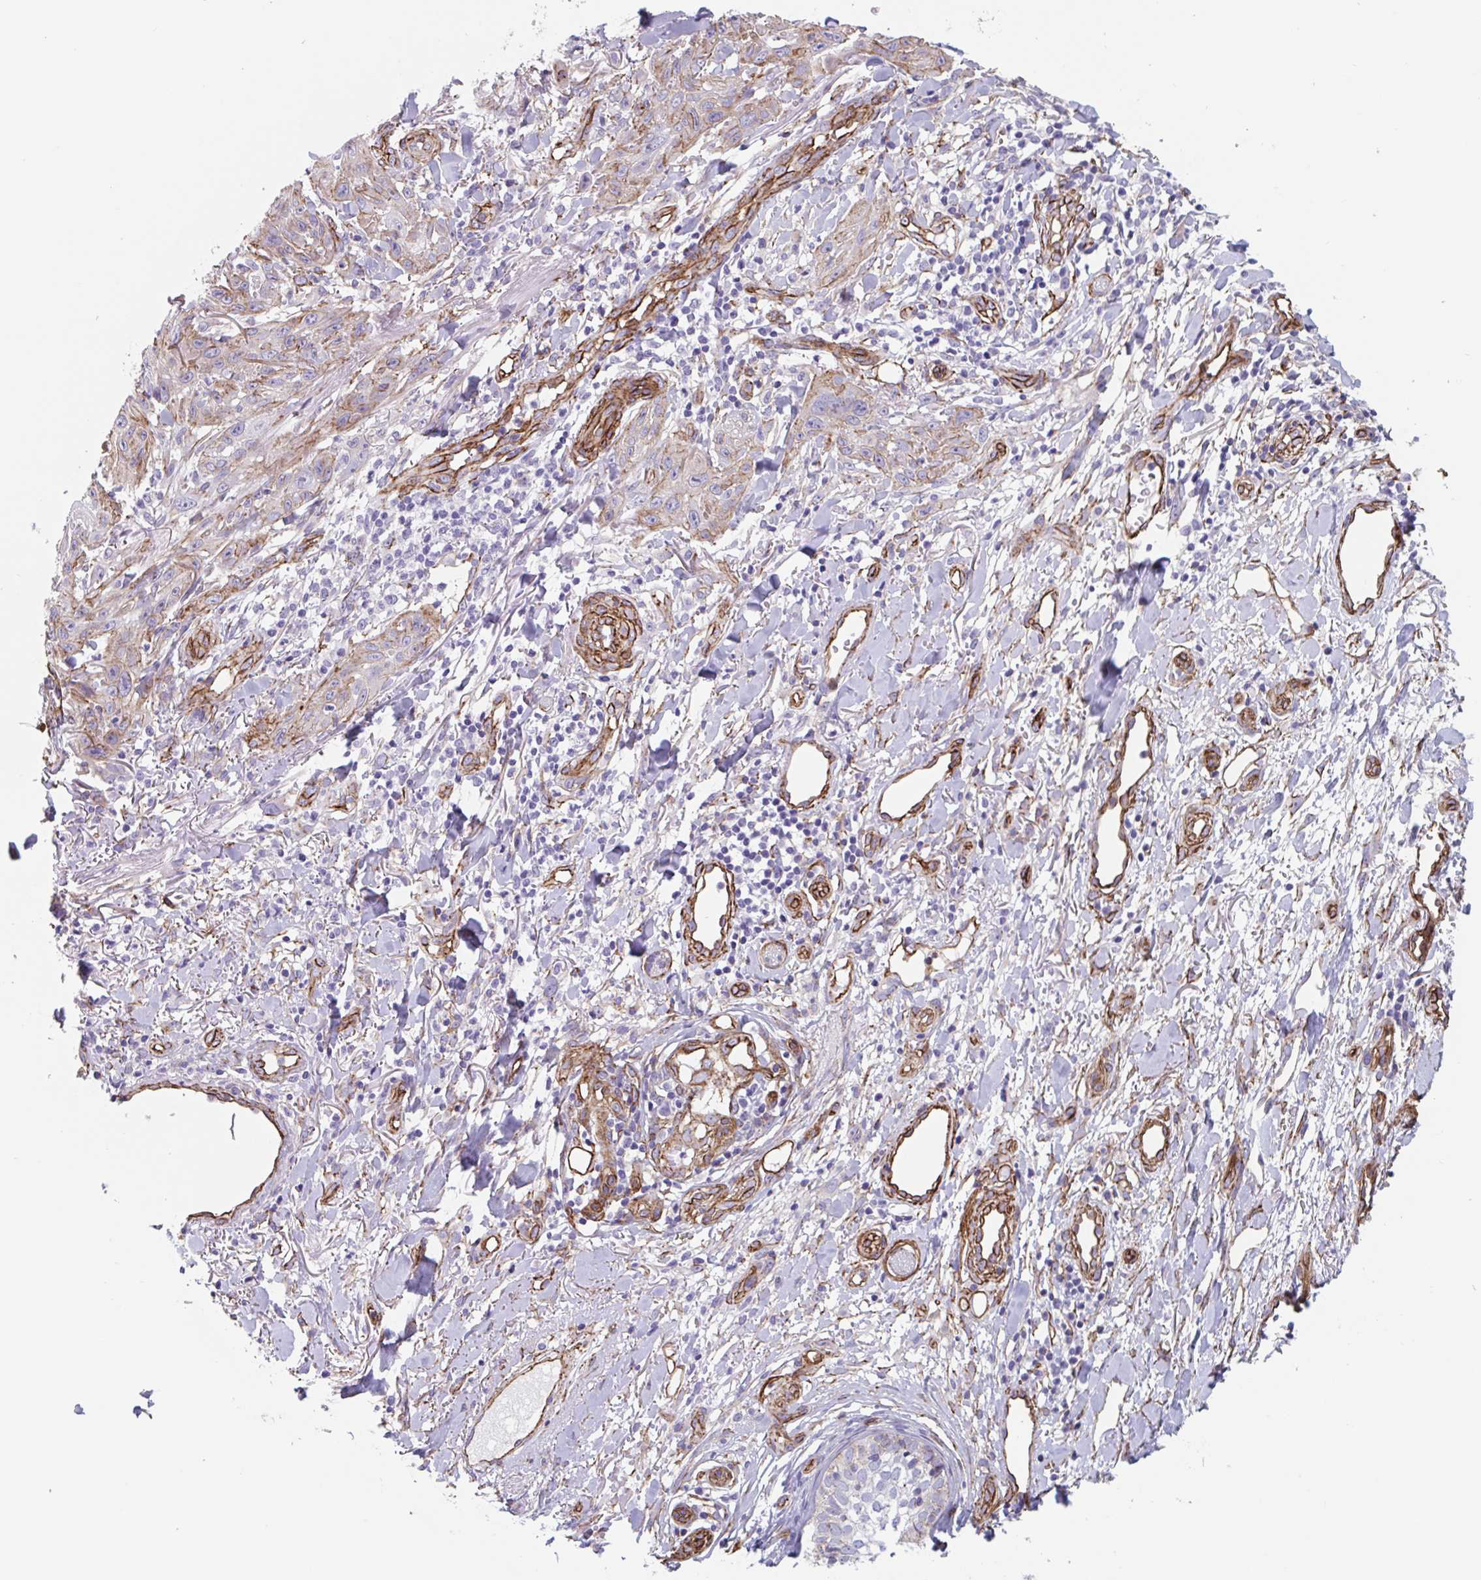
{"staining": {"intensity": "moderate", "quantity": "<25%", "location": "cytoplasmic/membranous"}, "tissue": "skin cancer", "cell_type": "Tumor cells", "image_type": "cancer", "snomed": [{"axis": "morphology", "description": "Squamous cell carcinoma, NOS"}, {"axis": "topography", "description": "Skin"}], "caption": "IHC (DAB (3,3'-diaminobenzidine)) staining of squamous cell carcinoma (skin) displays moderate cytoplasmic/membranous protein staining in about <25% of tumor cells.", "gene": "CITED4", "patient": {"sex": "male", "age": 86}}